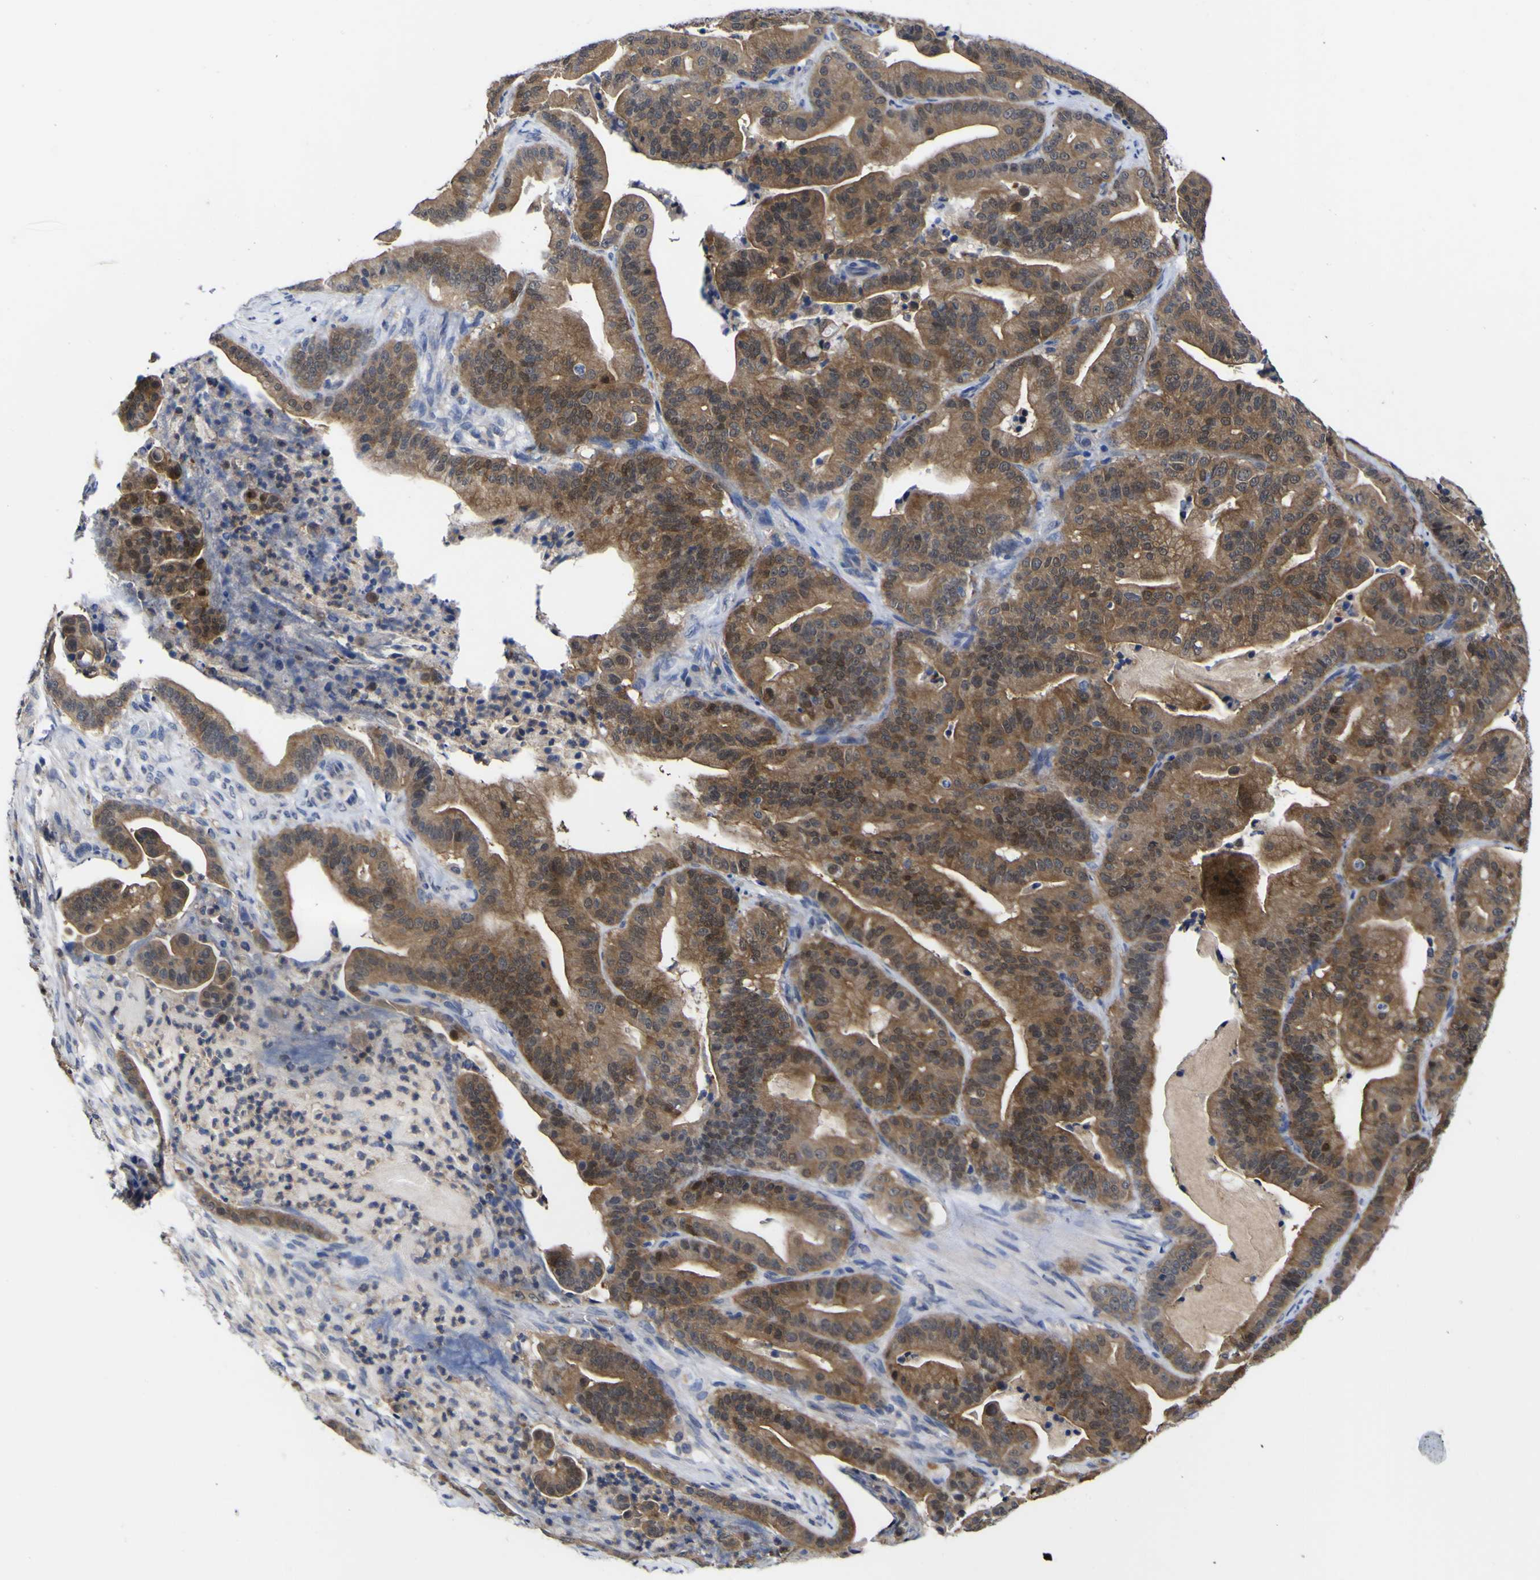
{"staining": {"intensity": "moderate", "quantity": ">75%", "location": "cytoplasmic/membranous,nuclear"}, "tissue": "pancreatic cancer", "cell_type": "Tumor cells", "image_type": "cancer", "snomed": [{"axis": "morphology", "description": "Adenocarcinoma, NOS"}, {"axis": "topography", "description": "Pancreas"}], "caption": "Moderate cytoplasmic/membranous and nuclear positivity is identified in approximately >75% of tumor cells in adenocarcinoma (pancreatic). (brown staining indicates protein expression, while blue staining denotes nuclei).", "gene": "CASP6", "patient": {"sex": "male", "age": 63}}